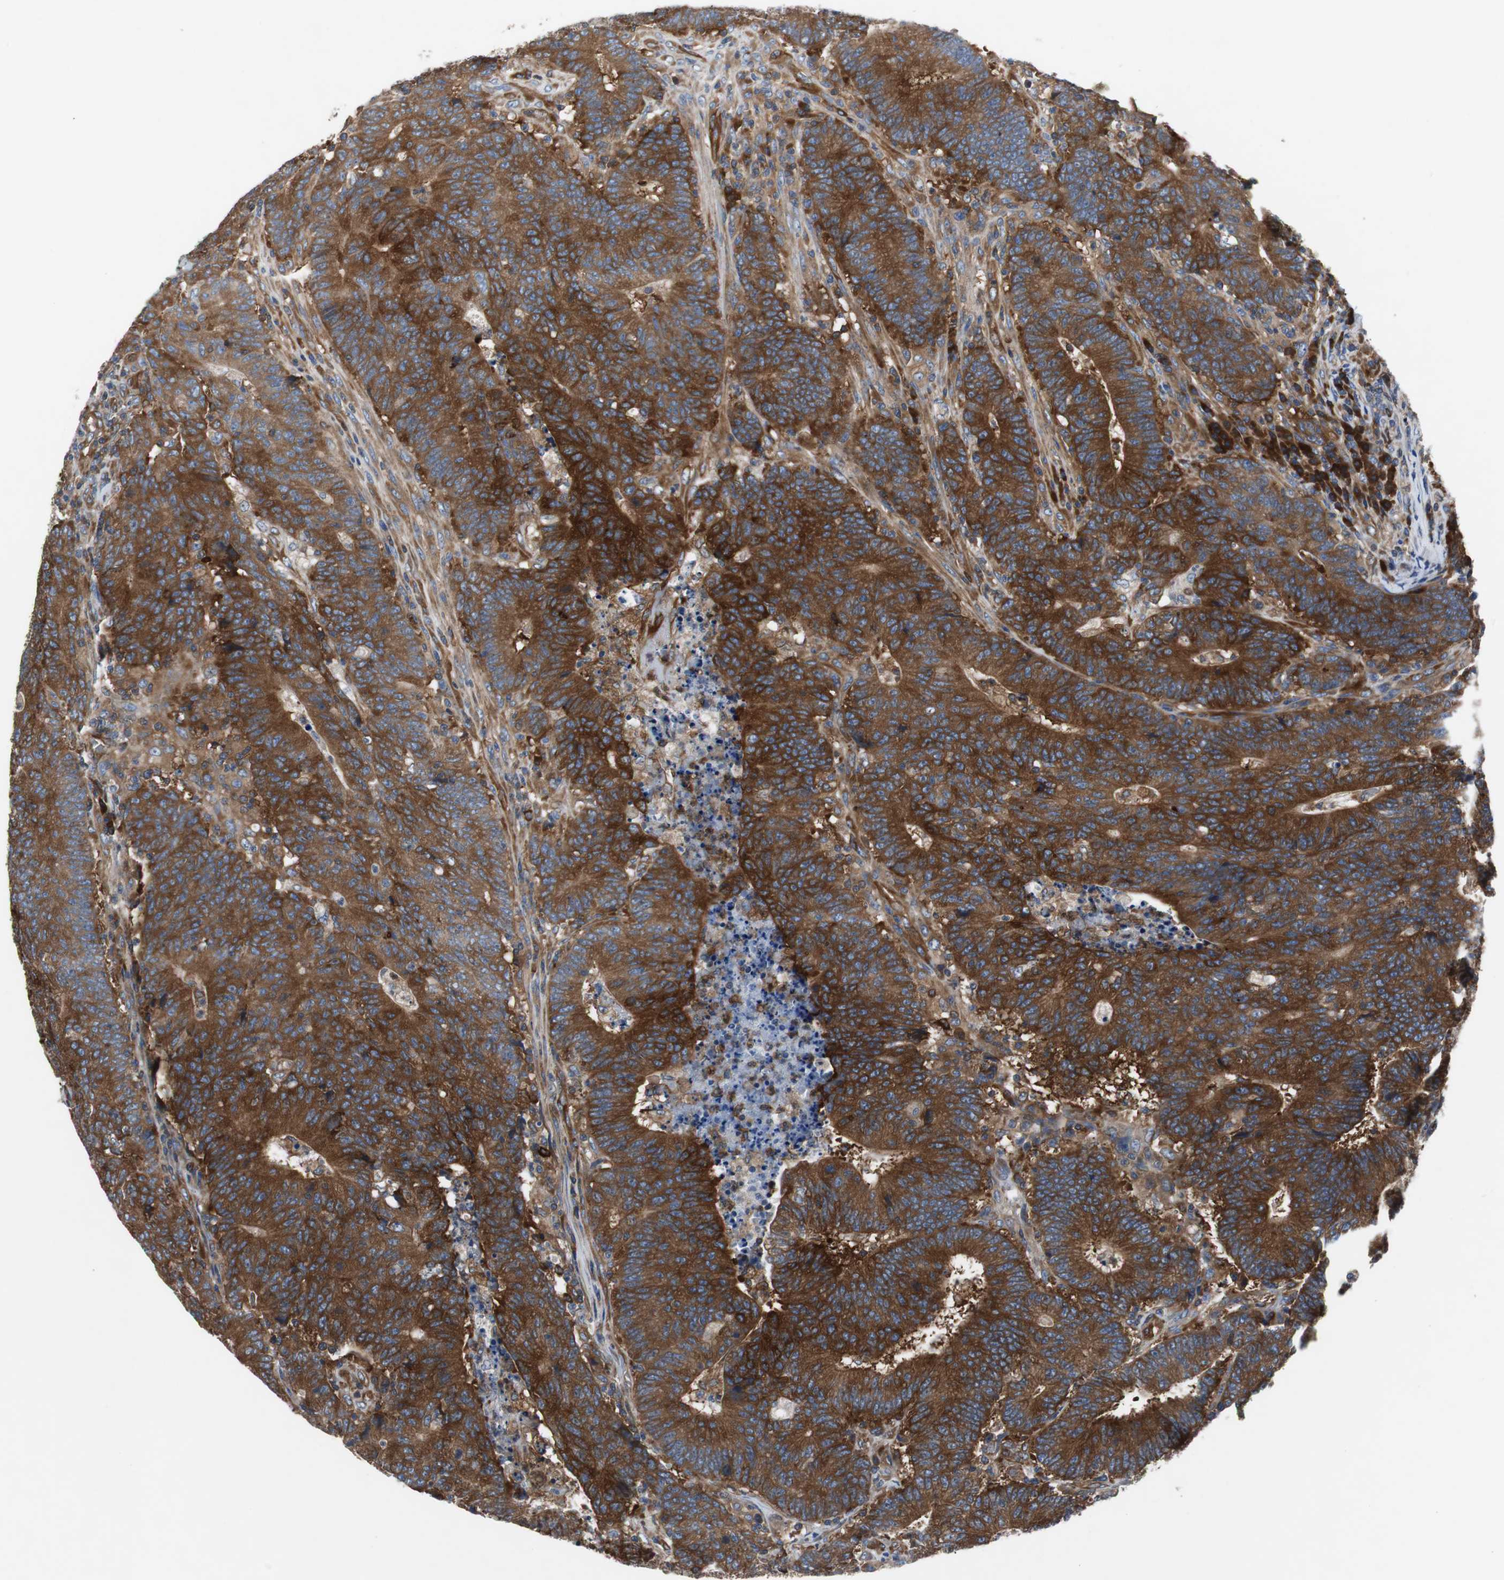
{"staining": {"intensity": "strong", "quantity": ">75%", "location": "cytoplasmic/membranous"}, "tissue": "colorectal cancer", "cell_type": "Tumor cells", "image_type": "cancer", "snomed": [{"axis": "morphology", "description": "Normal tissue, NOS"}, {"axis": "morphology", "description": "Adenocarcinoma, NOS"}, {"axis": "topography", "description": "Colon"}], "caption": "Immunohistochemistry (IHC) of adenocarcinoma (colorectal) reveals high levels of strong cytoplasmic/membranous staining in approximately >75% of tumor cells.", "gene": "GYS1", "patient": {"sex": "female", "age": 75}}